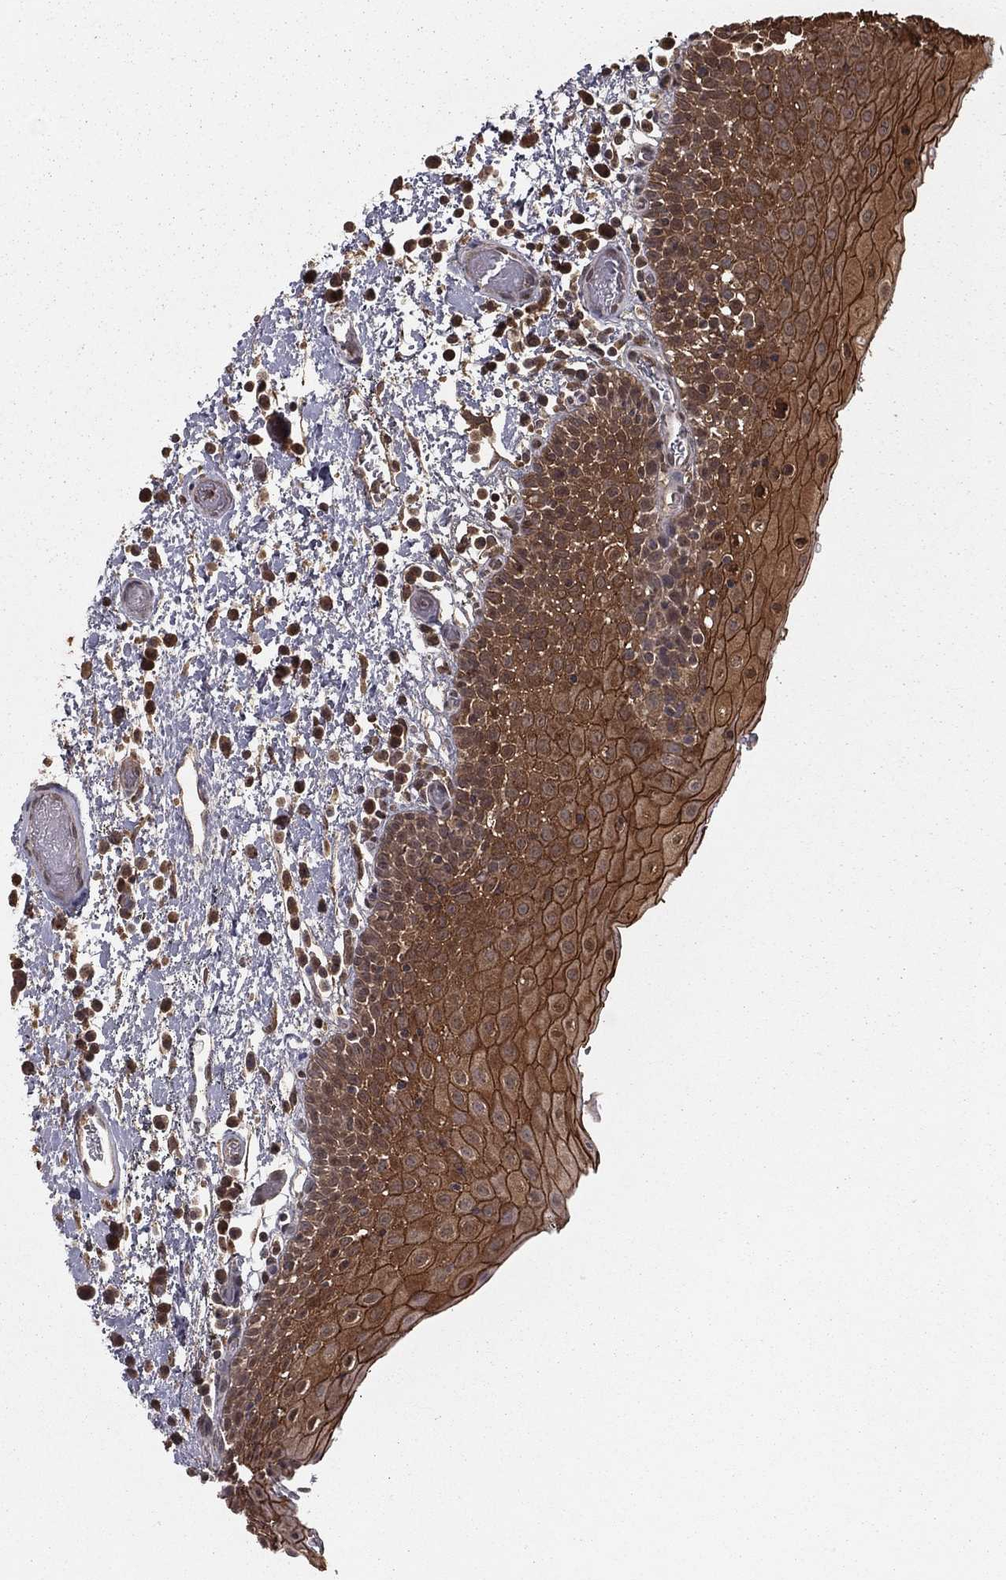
{"staining": {"intensity": "strong", "quantity": ">75%", "location": "cytoplasmic/membranous"}, "tissue": "oral mucosa", "cell_type": "Squamous epithelial cells", "image_type": "normal", "snomed": [{"axis": "morphology", "description": "Normal tissue, NOS"}, {"axis": "morphology", "description": "Squamous cell carcinoma, NOS"}, {"axis": "topography", "description": "Oral tissue"}, {"axis": "topography", "description": "Tounge, NOS"}, {"axis": "topography", "description": "Head-Neck"}], "caption": "DAB immunohistochemical staining of normal oral mucosa reveals strong cytoplasmic/membranous protein staining in approximately >75% of squamous epithelial cells. Immunohistochemistry stains the protein in brown and the nuclei are stained blue.", "gene": "ZDHHC15", "patient": {"sex": "female", "age": 80}}